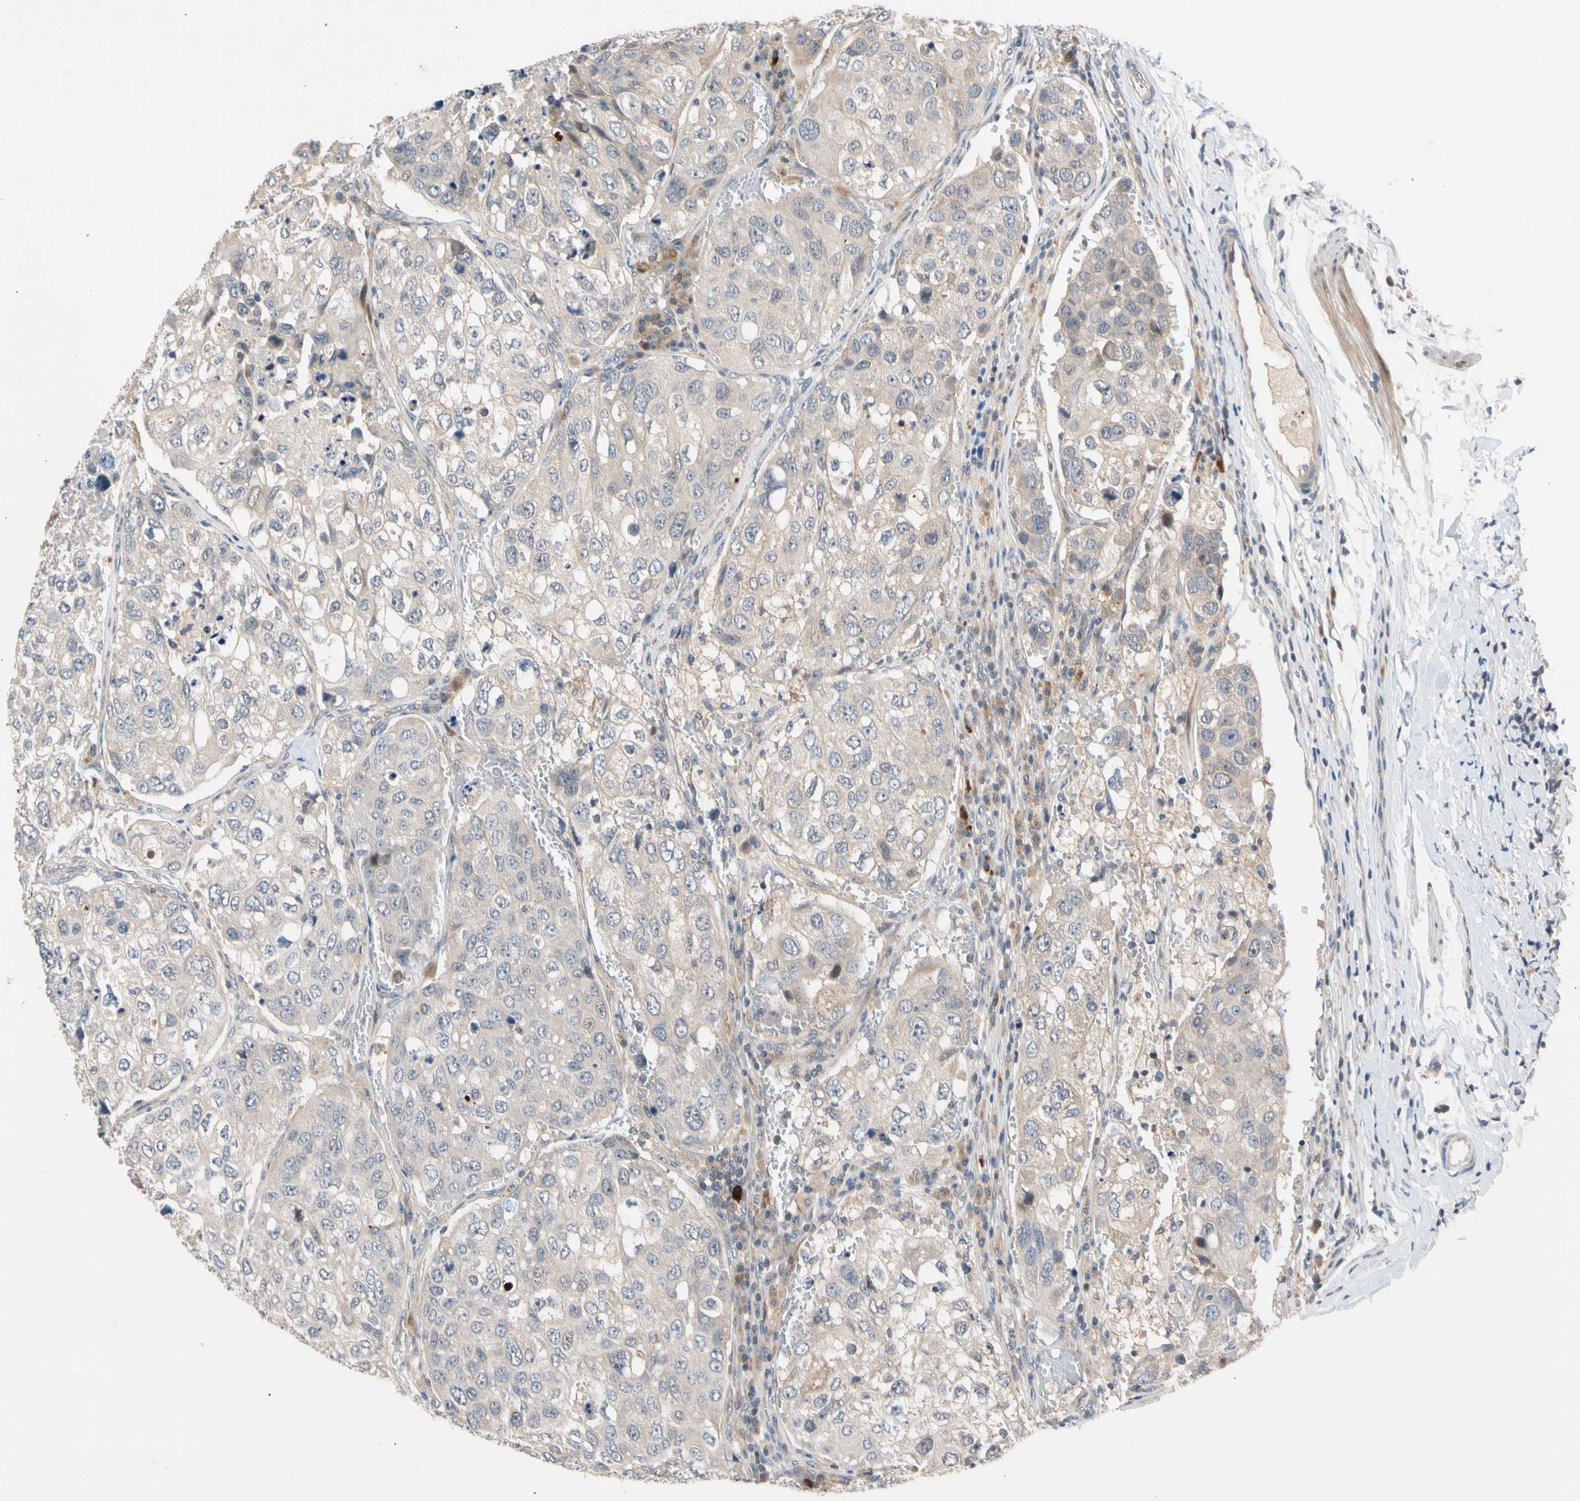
{"staining": {"intensity": "negative", "quantity": "none", "location": "none"}, "tissue": "urothelial cancer", "cell_type": "Tumor cells", "image_type": "cancer", "snomed": [{"axis": "morphology", "description": "Urothelial carcinoma, High grade"}, {"axis": "topography", "description": "Lymph node"}, {"axis": "topography", "description": "Urinary bladder"}], "caption": "This histopathology image is of urothelial cancer stained with immunohistochemistry (IHC) to label a protein in brown with the nuclei are counter-stained blue. There is no positivity in tumor cells.", "gene": "CNST", "patient": {"sex": "male", "age": 51}}